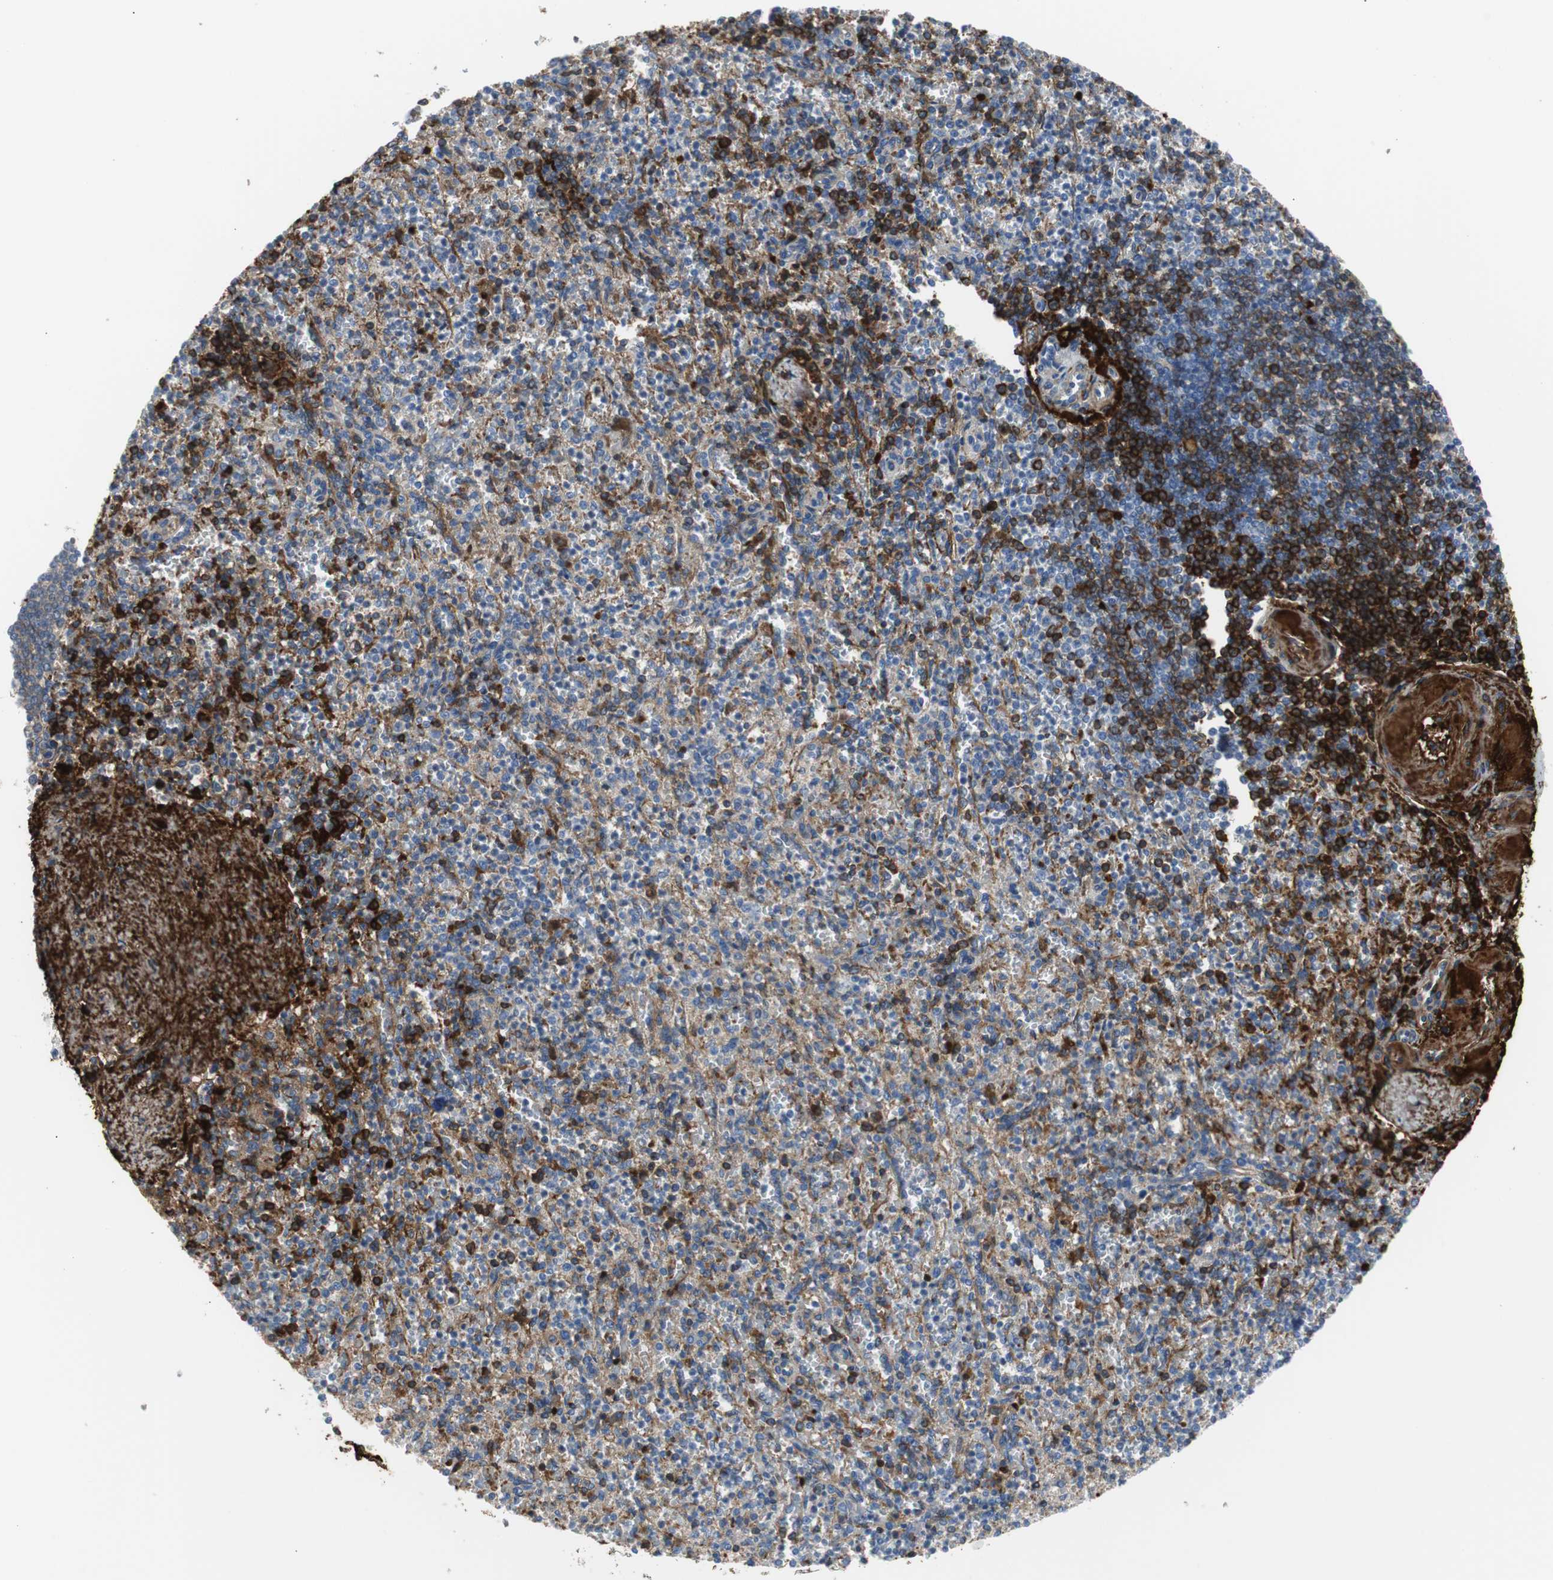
{"staining": {"intensity": "strong", "quantity": "<25%", "location": "cytoplasmic/membranous"}, "tissue": "spleen", "cell_type": "Cells in red pulp", "image_type": "normal", "snomed": [{"axis": "morphology", "description": "Normal tissue, NOS"}, {"axis": "topography", "description": "Spleen"}], "caption": "Spleen stained with immunohistochemistry exhibits strong cytoplasmic/membranous expression in about <25% of cells in red pulp. Ihc stains the protein in brown and the nuclei are stained blue.", "gene": "APCS", "patient": {"sex": "female", "age": 74}}